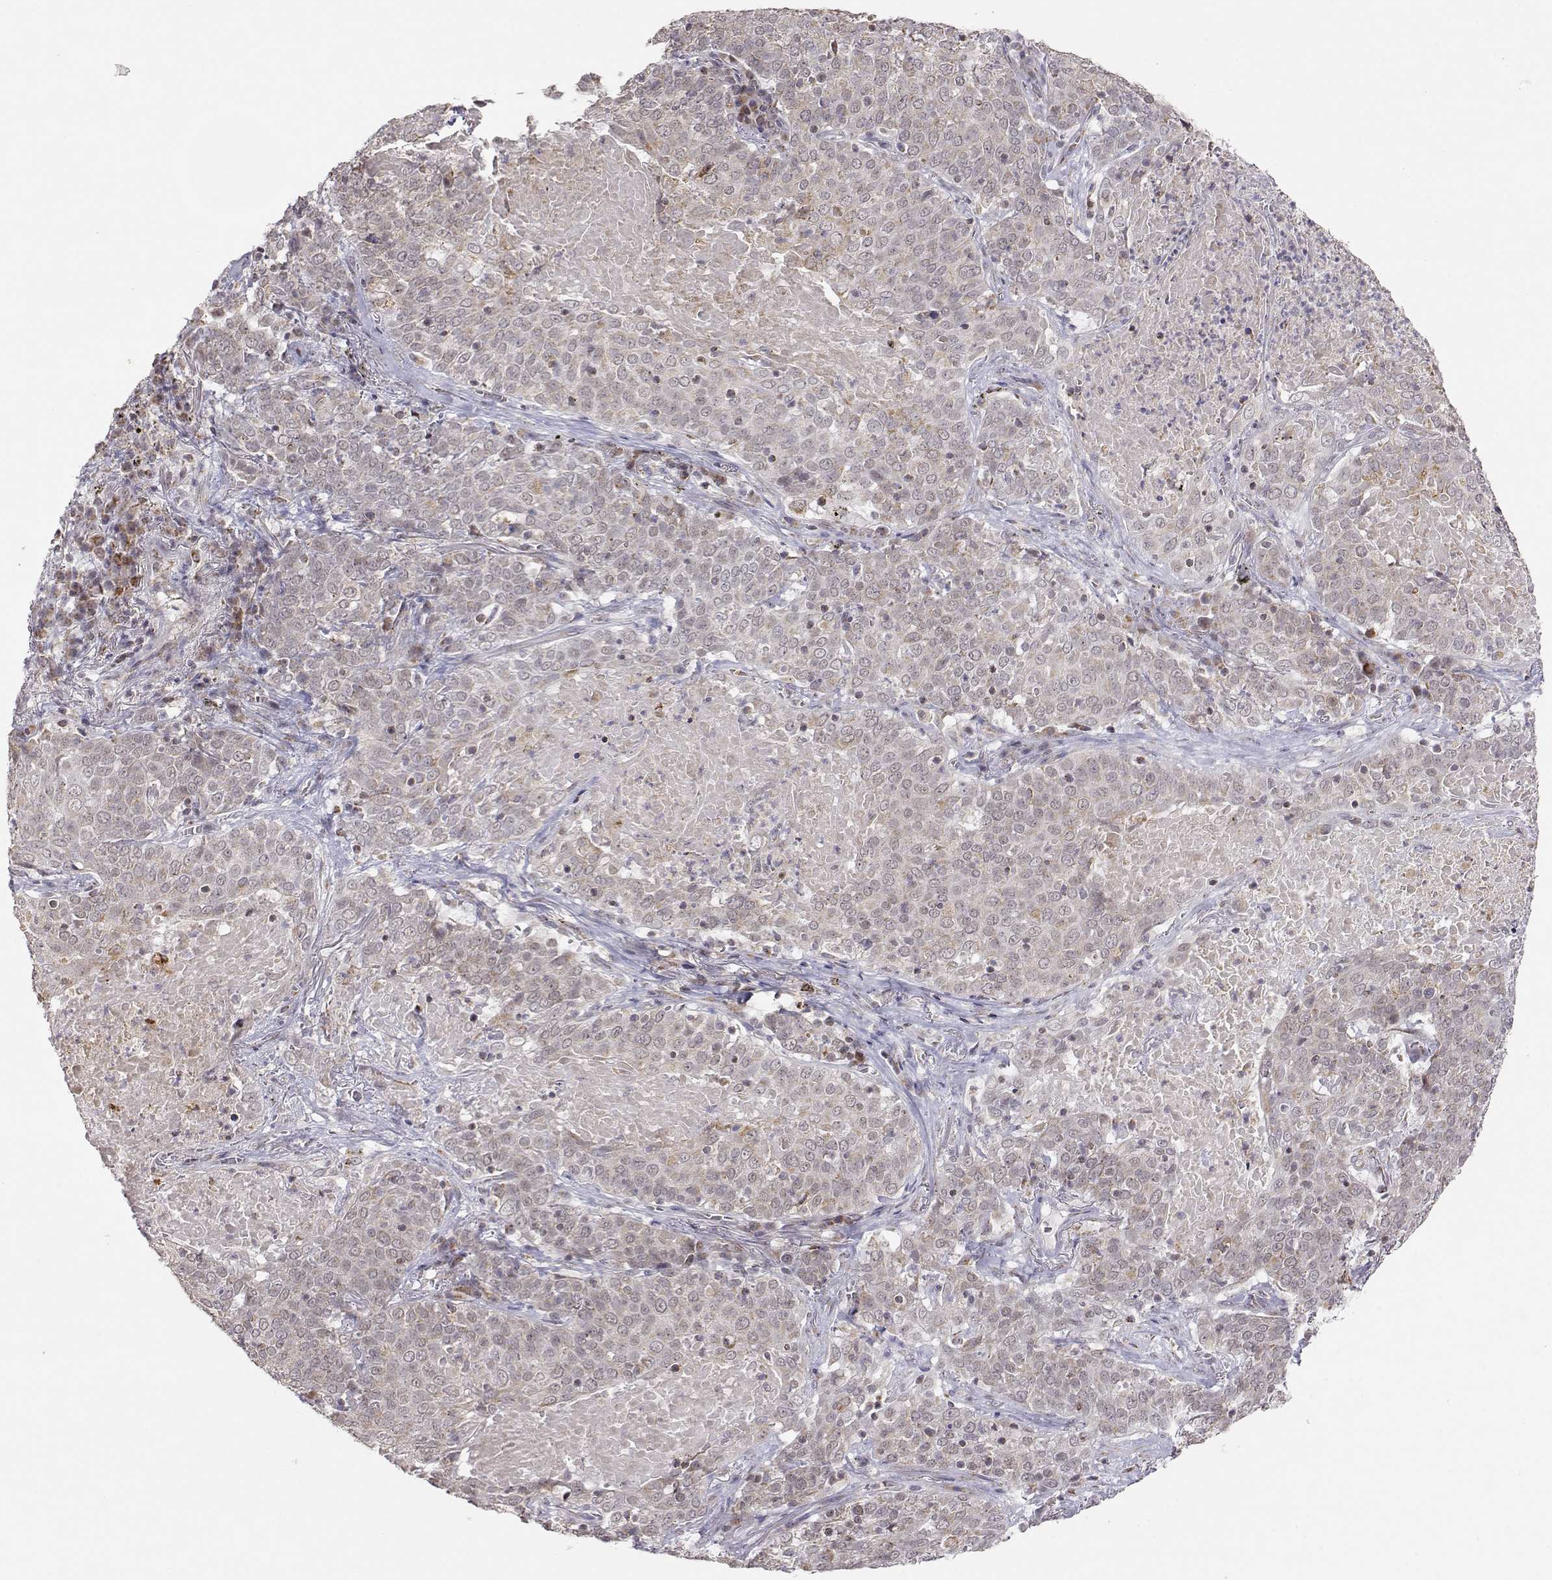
{"staining": {"intensity": "weak", "quantity": ">75%", "location": "cytoplasmic/membranous"}, "tissue": "lung cancer", "cell_type": "Tumor cells", "image_type": "cancer", "snomed": [{"axis": "morphology", "description": "Squamous cell carcinoma, NOS"}, {"axis": "topography", "description": "Lung"}], "caption": "Immunohistochemical staining of human lung cancer reveals low levels of weak cytoplasmic/membranous positivity in approximately >75% of tumor cells. Immunohistochemistry stains the protein in brown and the nuclei are stained blue.", "gene": "EXOG", "patient": {"sex": "male", "age": 82}}